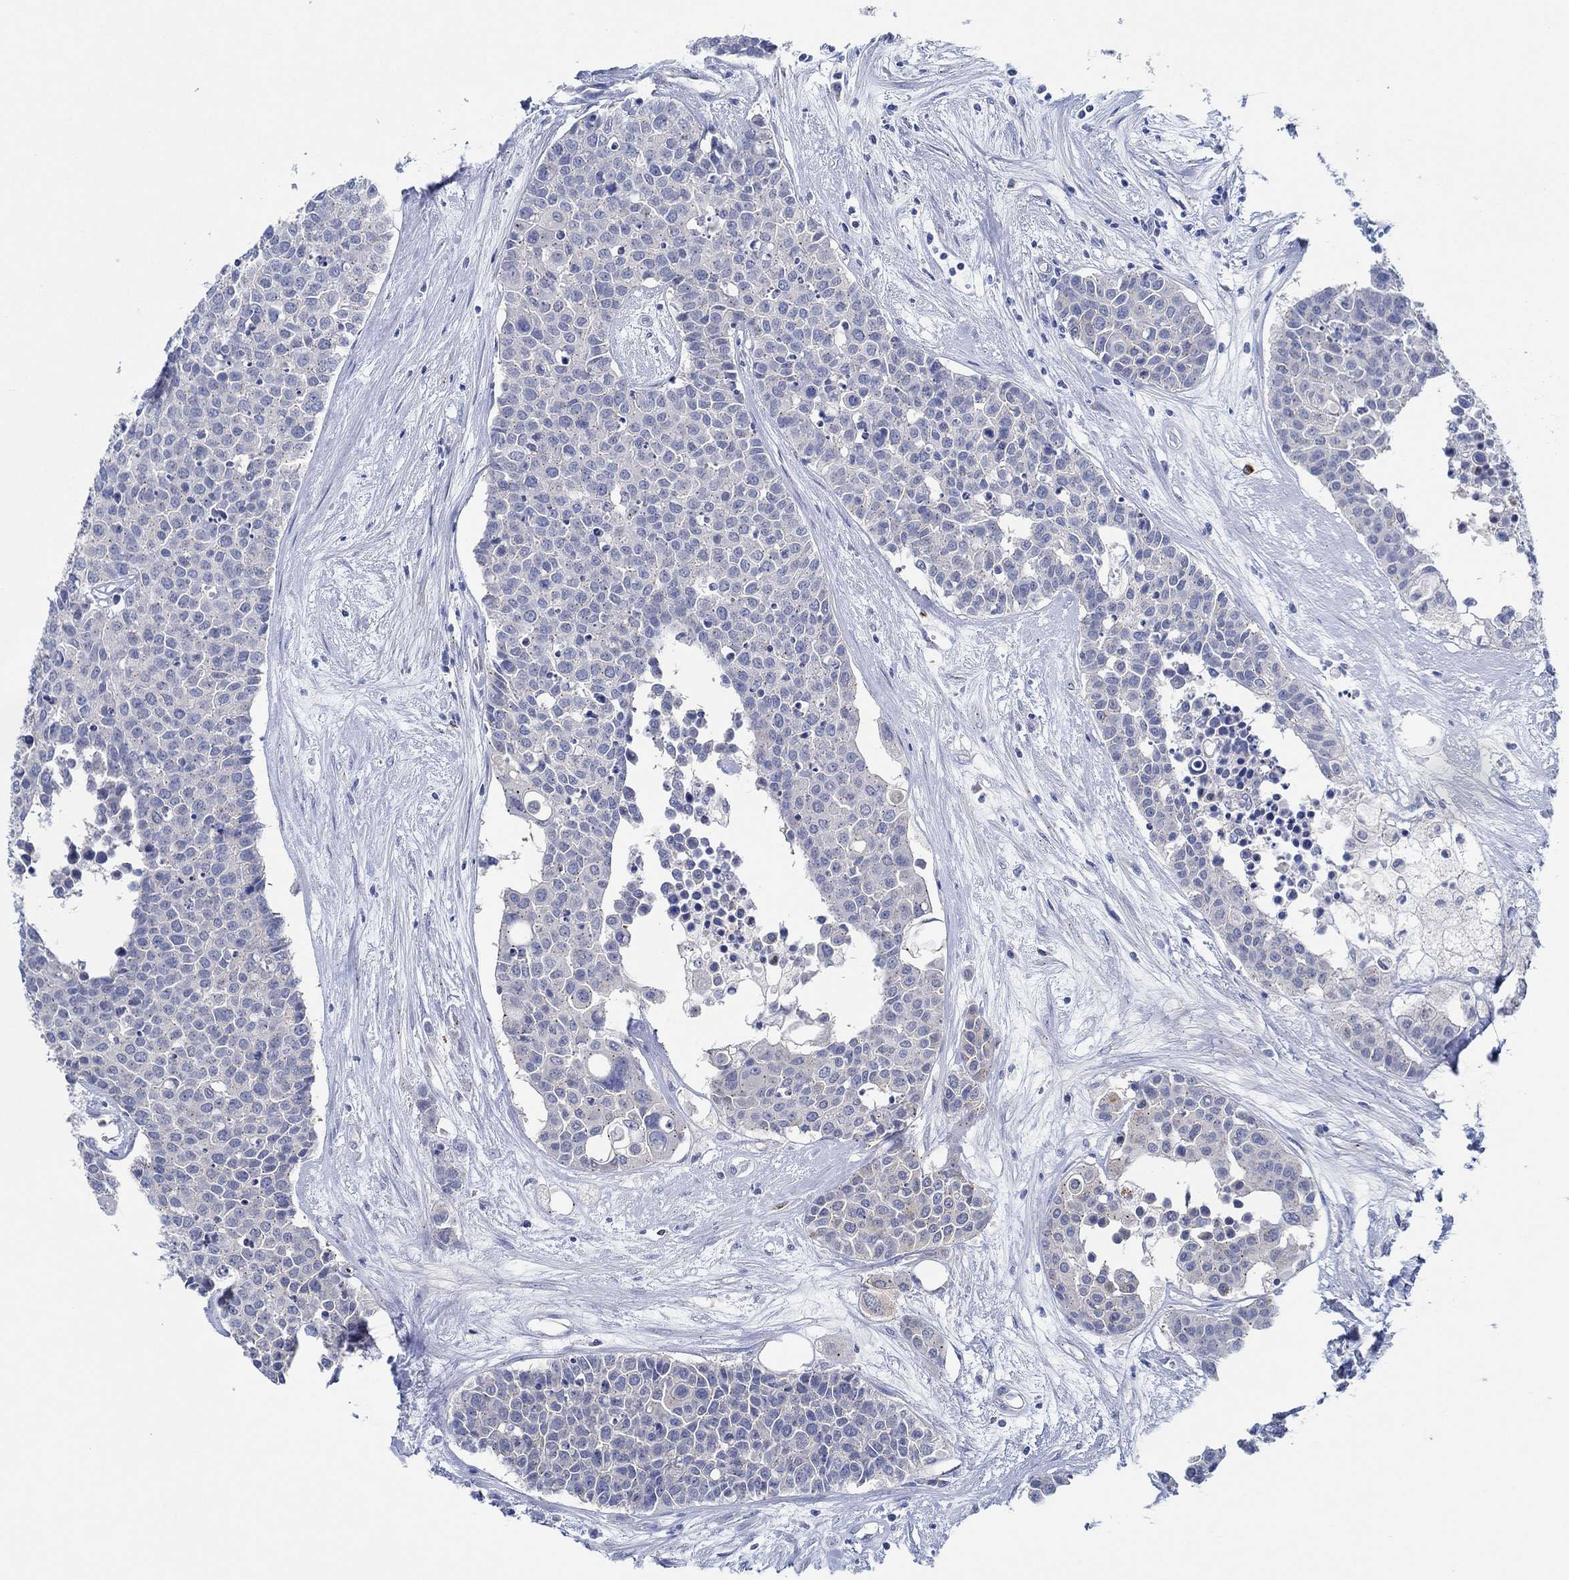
{"staining": {"intensity": "negative", "quantity": "none", "location": "none"}, "tissue": "carcinoid", "cell_type": "Tumor cells", "image_type": "cancer", "snomed": [{"axis": "morphology", "description": "Carcinoid, malignant, NOS"}, {"axis": "topography", "description": "Colon"}], "caption": "There is no significant positivity in tumor cells of carcinoid. The staining was performed using DAB (3,3'-diaminobenzidine) to visualize the protein expression in brown, while the nuclei were stained in blue with hematoxylin (Magnification: 20x).", "gene": "CPM", "patient": {"sex": "male", "age": 81}}